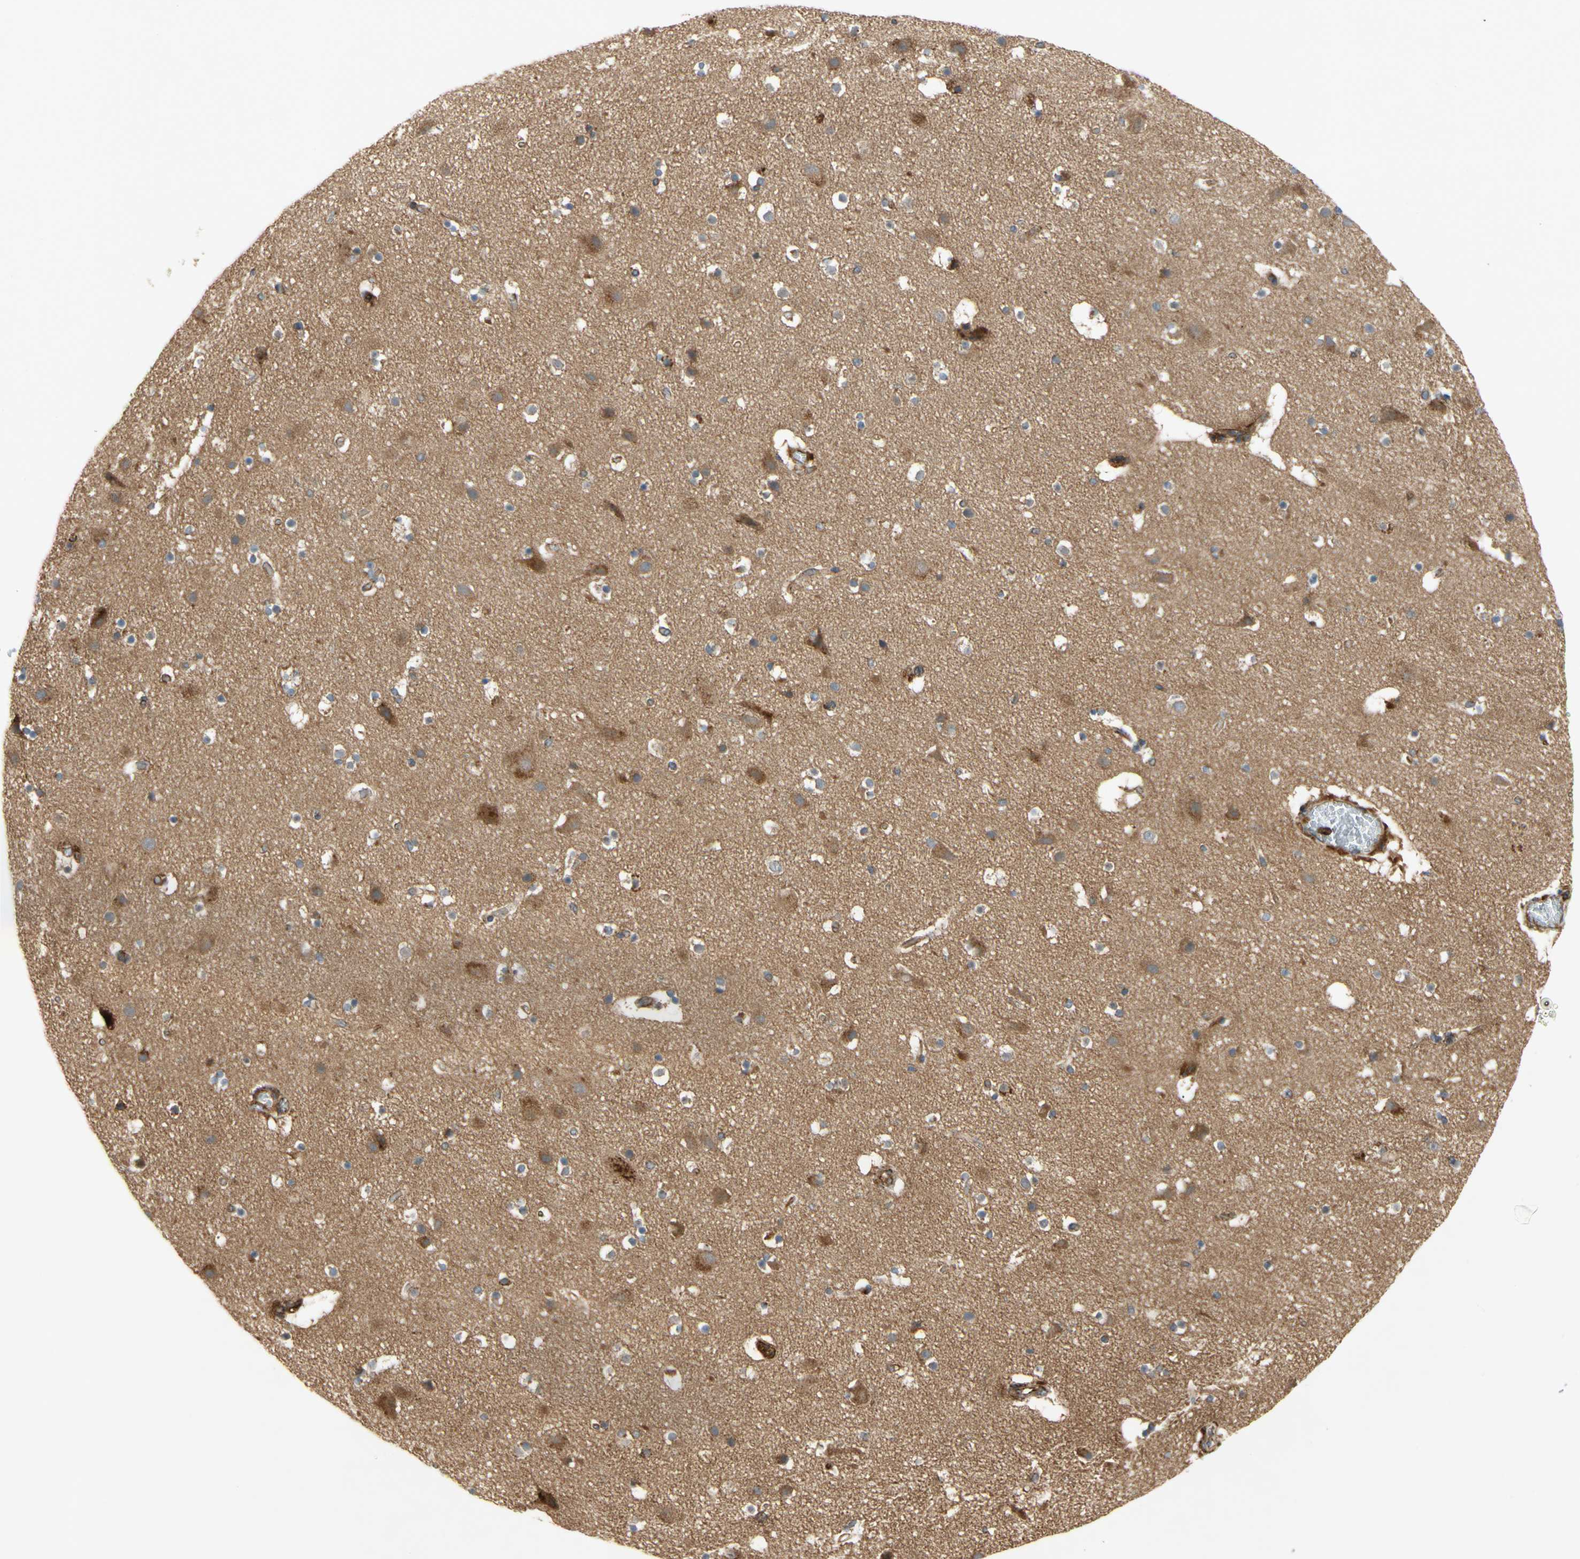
{"staining": {"intensity": "strong", "quantity": ">75%", "location": "cytoplasmic/membranous"}, "tissue": "cerebral cortex", "cell_type": "Endothelial cells", "image_type": "normal", "snomed": [{"axis": "morphology", "description": "Normal tissue, NOS"}, {"axis": "topography", "description": "Cerebral cortex"}], "caption": "Protein staining shows strong cytoplasmic/membranous expression in approximately >75% of endothelial cells in benign cerebral cortex. (DAB IHC with brightfield microscopy, high magnification).", "gene": "TUBG2", "patient": {"sex": "male", "age": 45}}